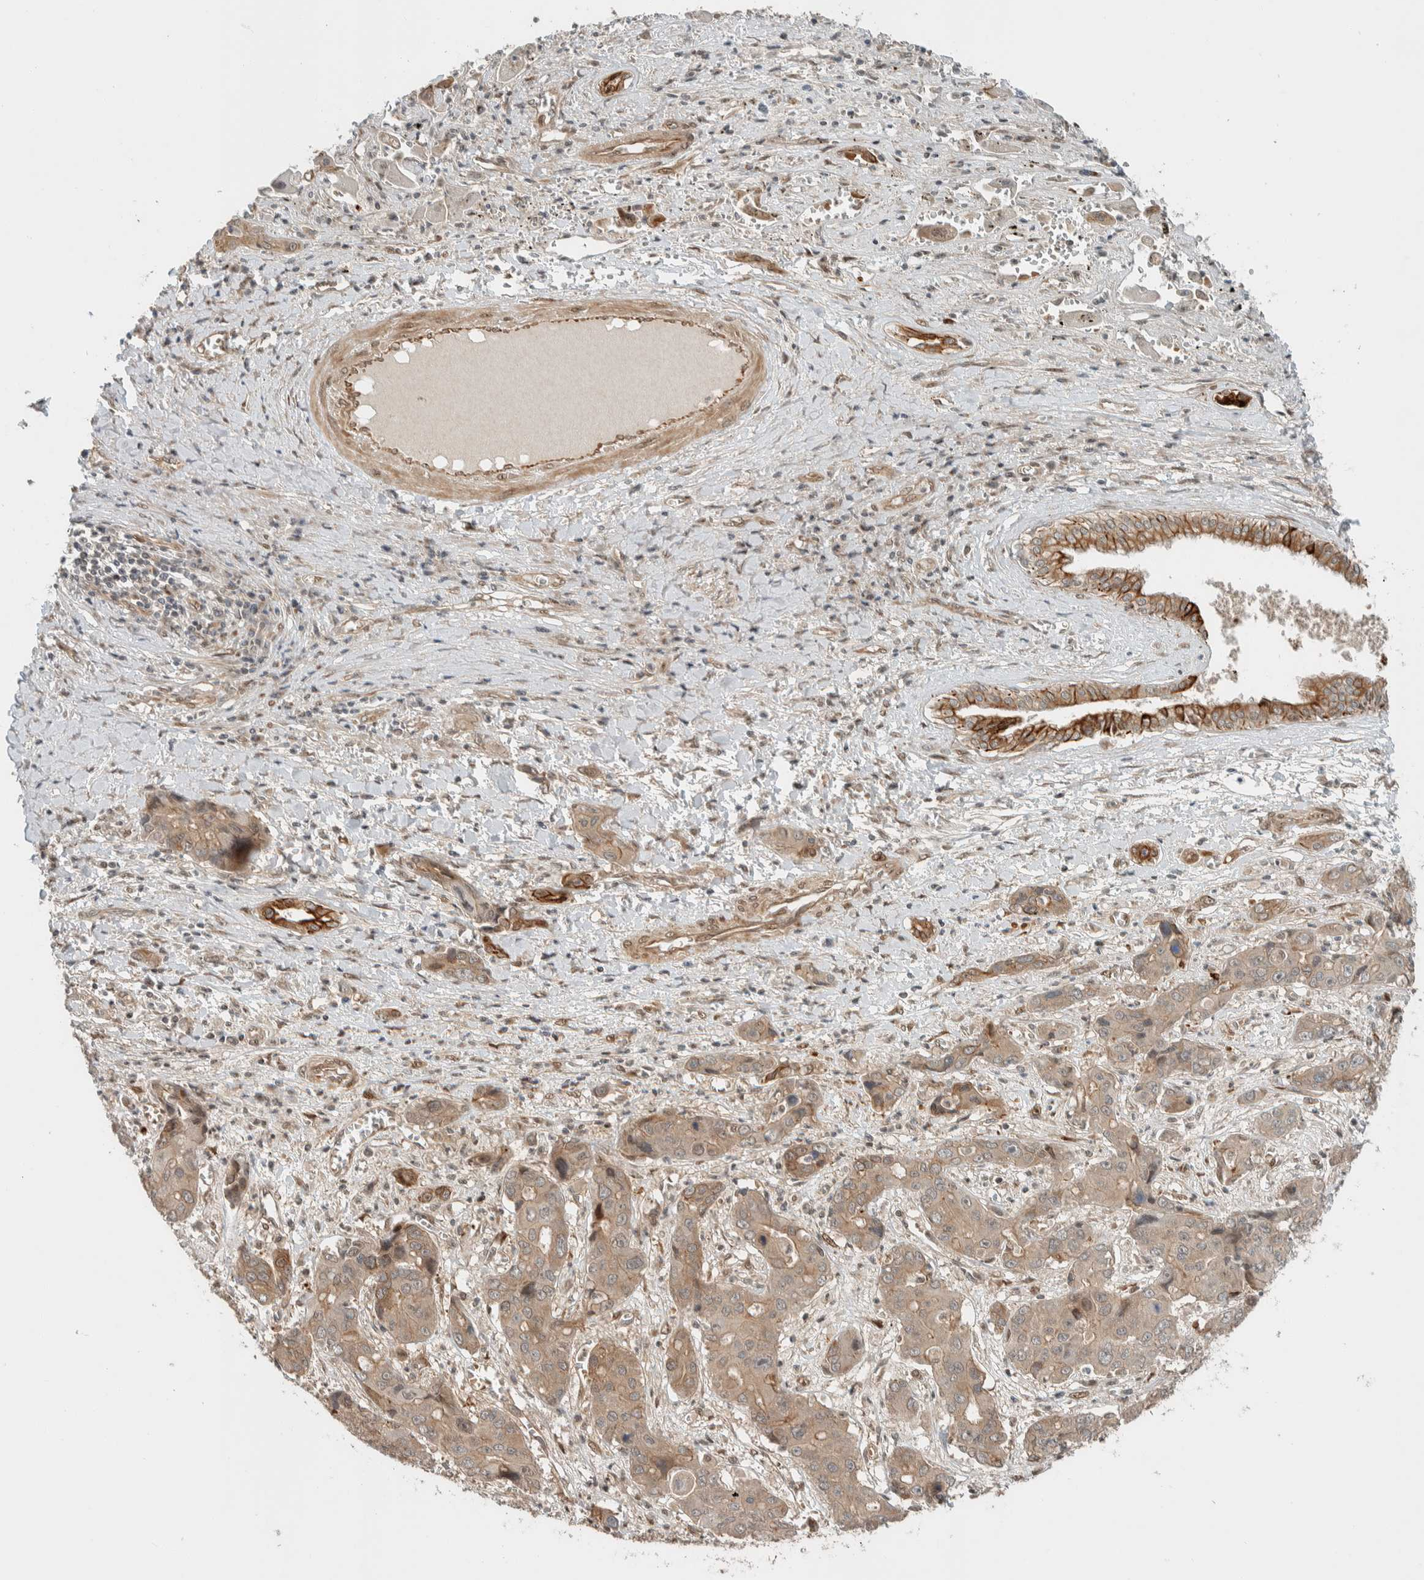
{"staining": {"intensity": "weak", "quantity": ">75%", "location": "cytoplasmic/membranous"}, "tissue": "liver cancer", "cell_type": "Tumor cells", "image_type": "cancer", "snomed": [{"axis": "morphology", "description": "Cholangiocarcinoma"}, {"axis": "topography", "description": "Liver"}], "caption": "The immunohistochemical stain labels weak cytoplasmic/membranous positivity in tumor cells of cholangiocarcinoma (liver) tissue.", "gene": "STXBP4", "patient": {"sex": "male", "age": 67}}